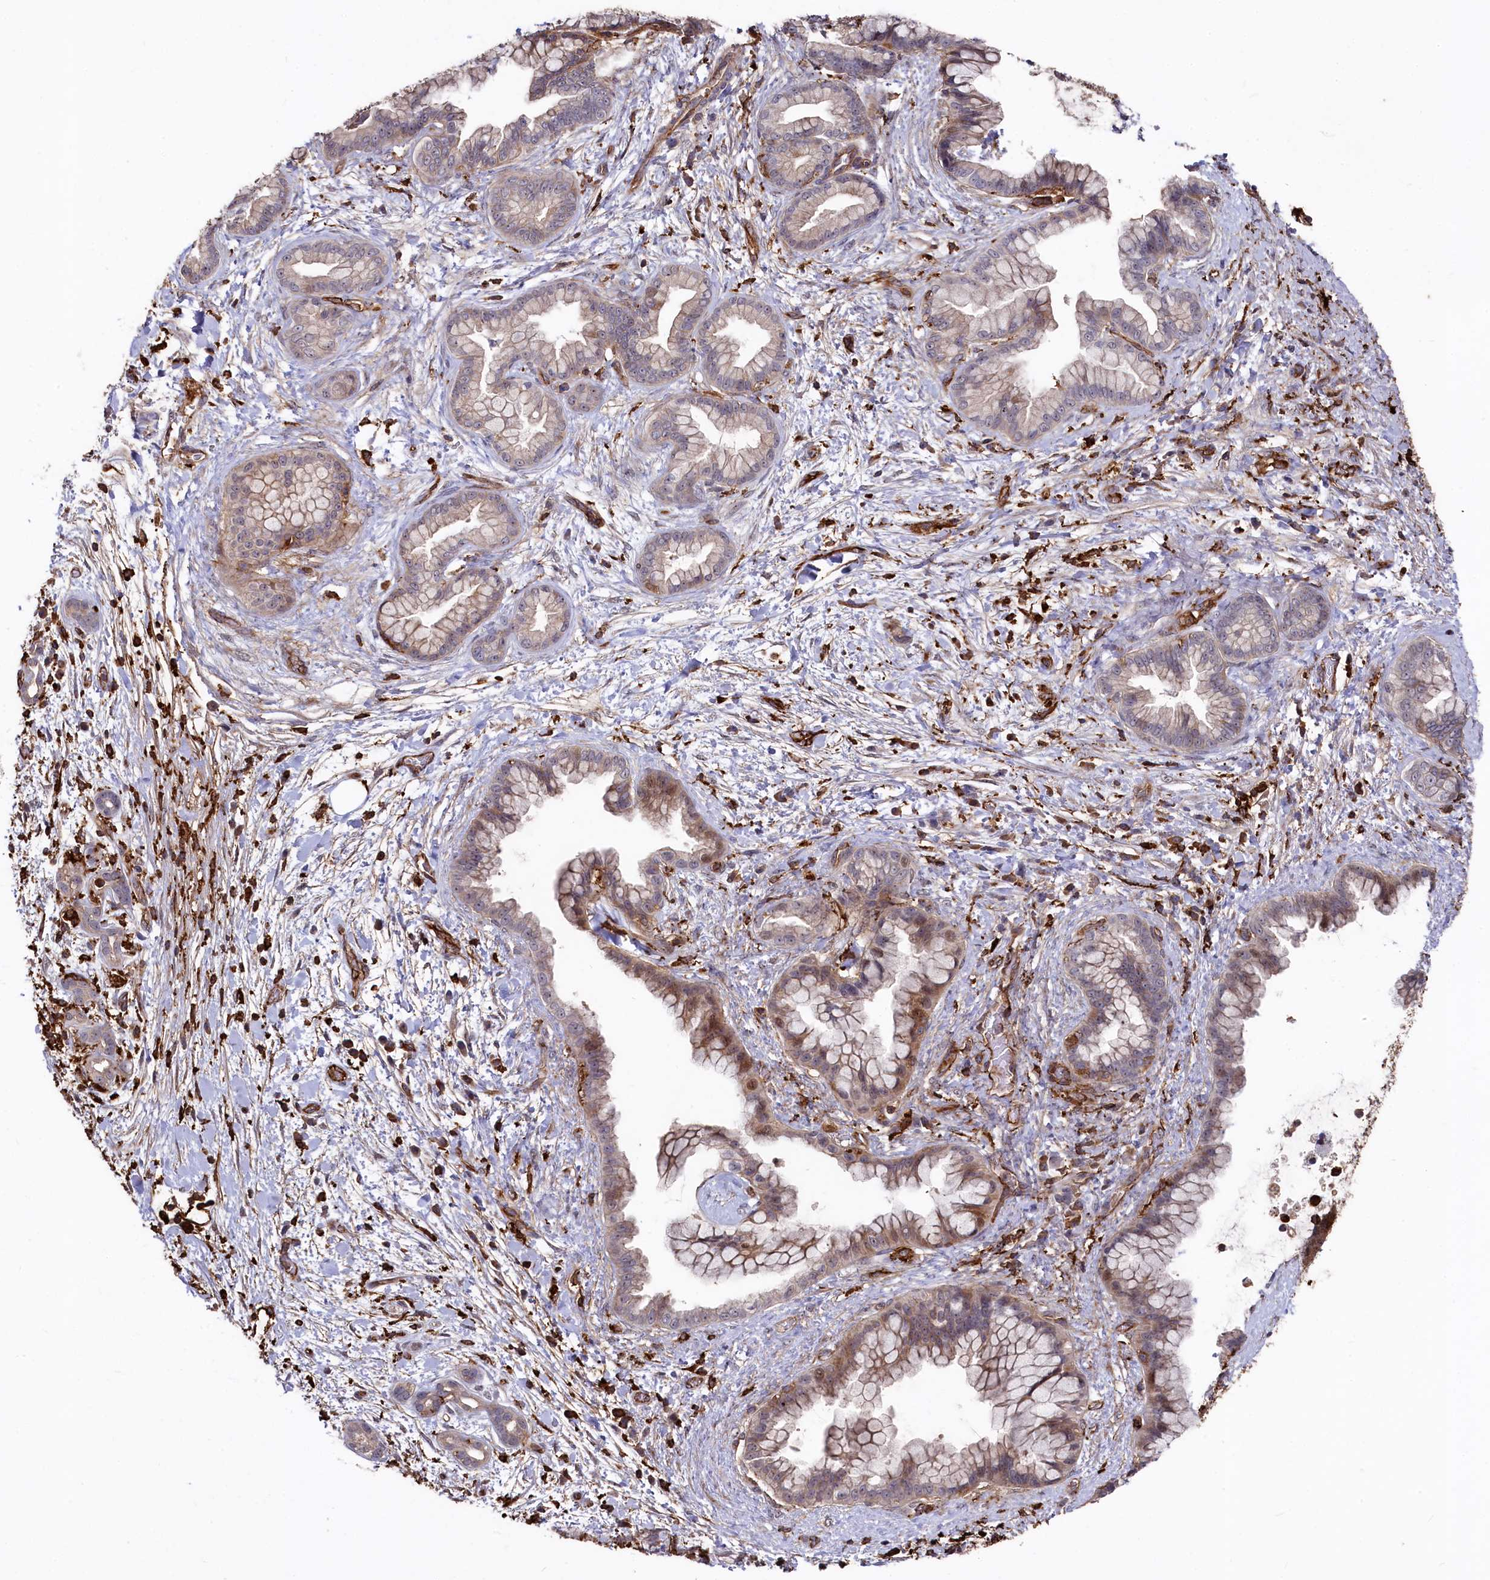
{"staining": {"intensity": "weak", "quantity": "25%-75%", "location": "cytoplasmic/membranous,nuclear"}, "tissue": "pancreatic cancer", "cell_type": "Tumor cells", "image_type": "cancer", "snomed": [{"axis": "morphology", "description": "Adenocarcinoma, NOS"}, {"axis": "topography", "description": "Pancreas"}], "caption": "Immunohistochemistry histopathology image of human pancreatic adenocarcinoma stained for a protein (brown), which exhibits low levels of weak cytoplasmic/membranous and nuclear expression in approximately 25%-75% of tumor cells.", "gene": "PLEKHO2", "patient": {"sex": "female", "age": 78}}